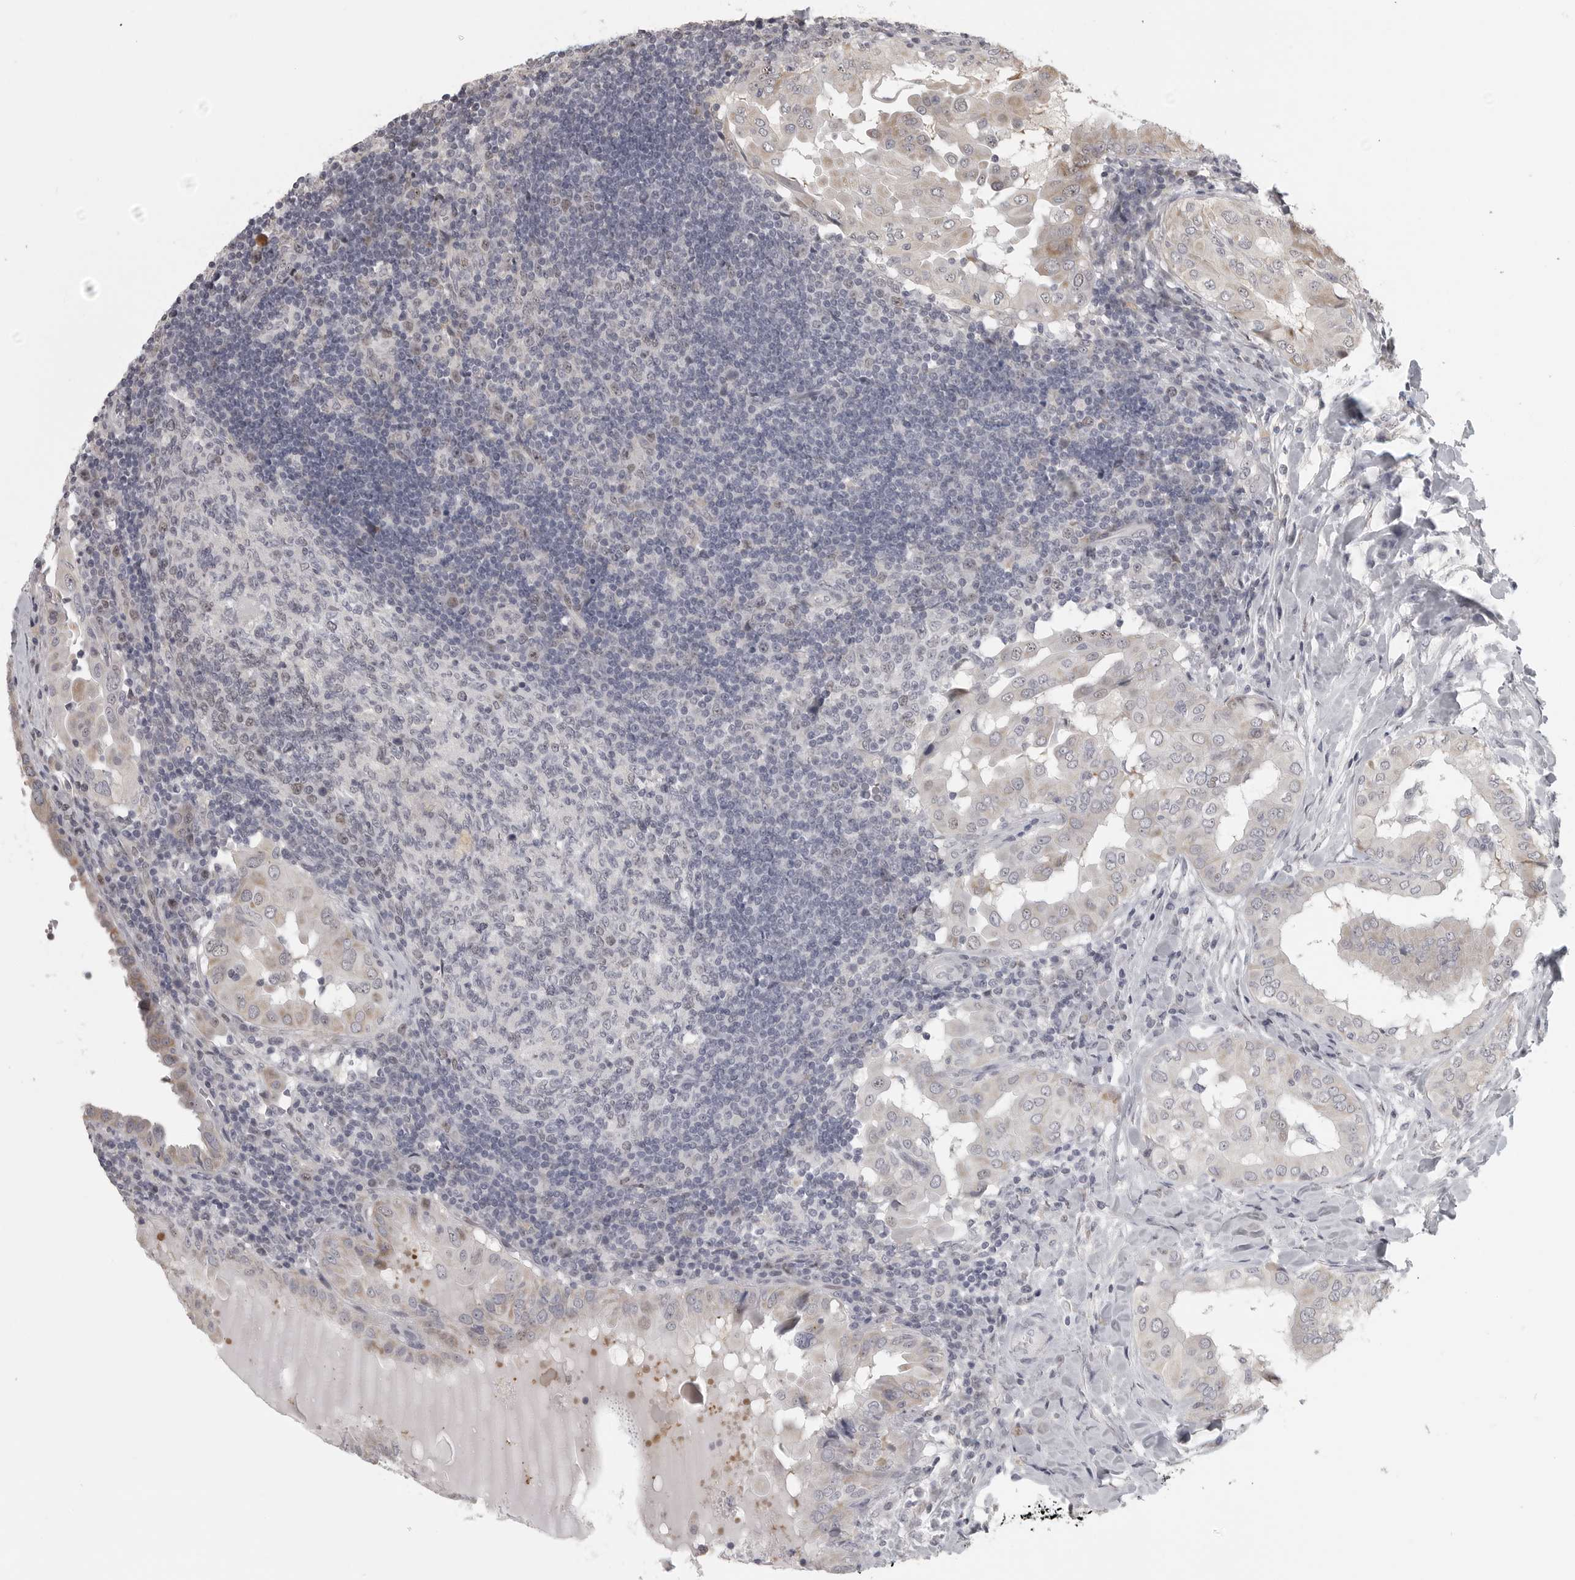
{"staining": {"intensity": "weak", "quantity": "25%-75%", "location": "cytoplasmic/membranous"}, "tissue": "thyroid cancer", "cell_type": "Tumor cells", "image_type": "cancer", "snomed": [{"axis": "morphology", "description": "Papillary adenocarcinoma, NOS"}, {"axis": "topography", "description": "Thyroid gland"}], "caption": "A high-resolution photomicrograph shows IHC staining of thyroid papillary adenocarcinoma, which exhibits weak cytoplasmic/membranous expression in approximately 25%-75% of tumor cells.", "gene": "POLE2", "patient": {"sex": "male", "age": 33}}